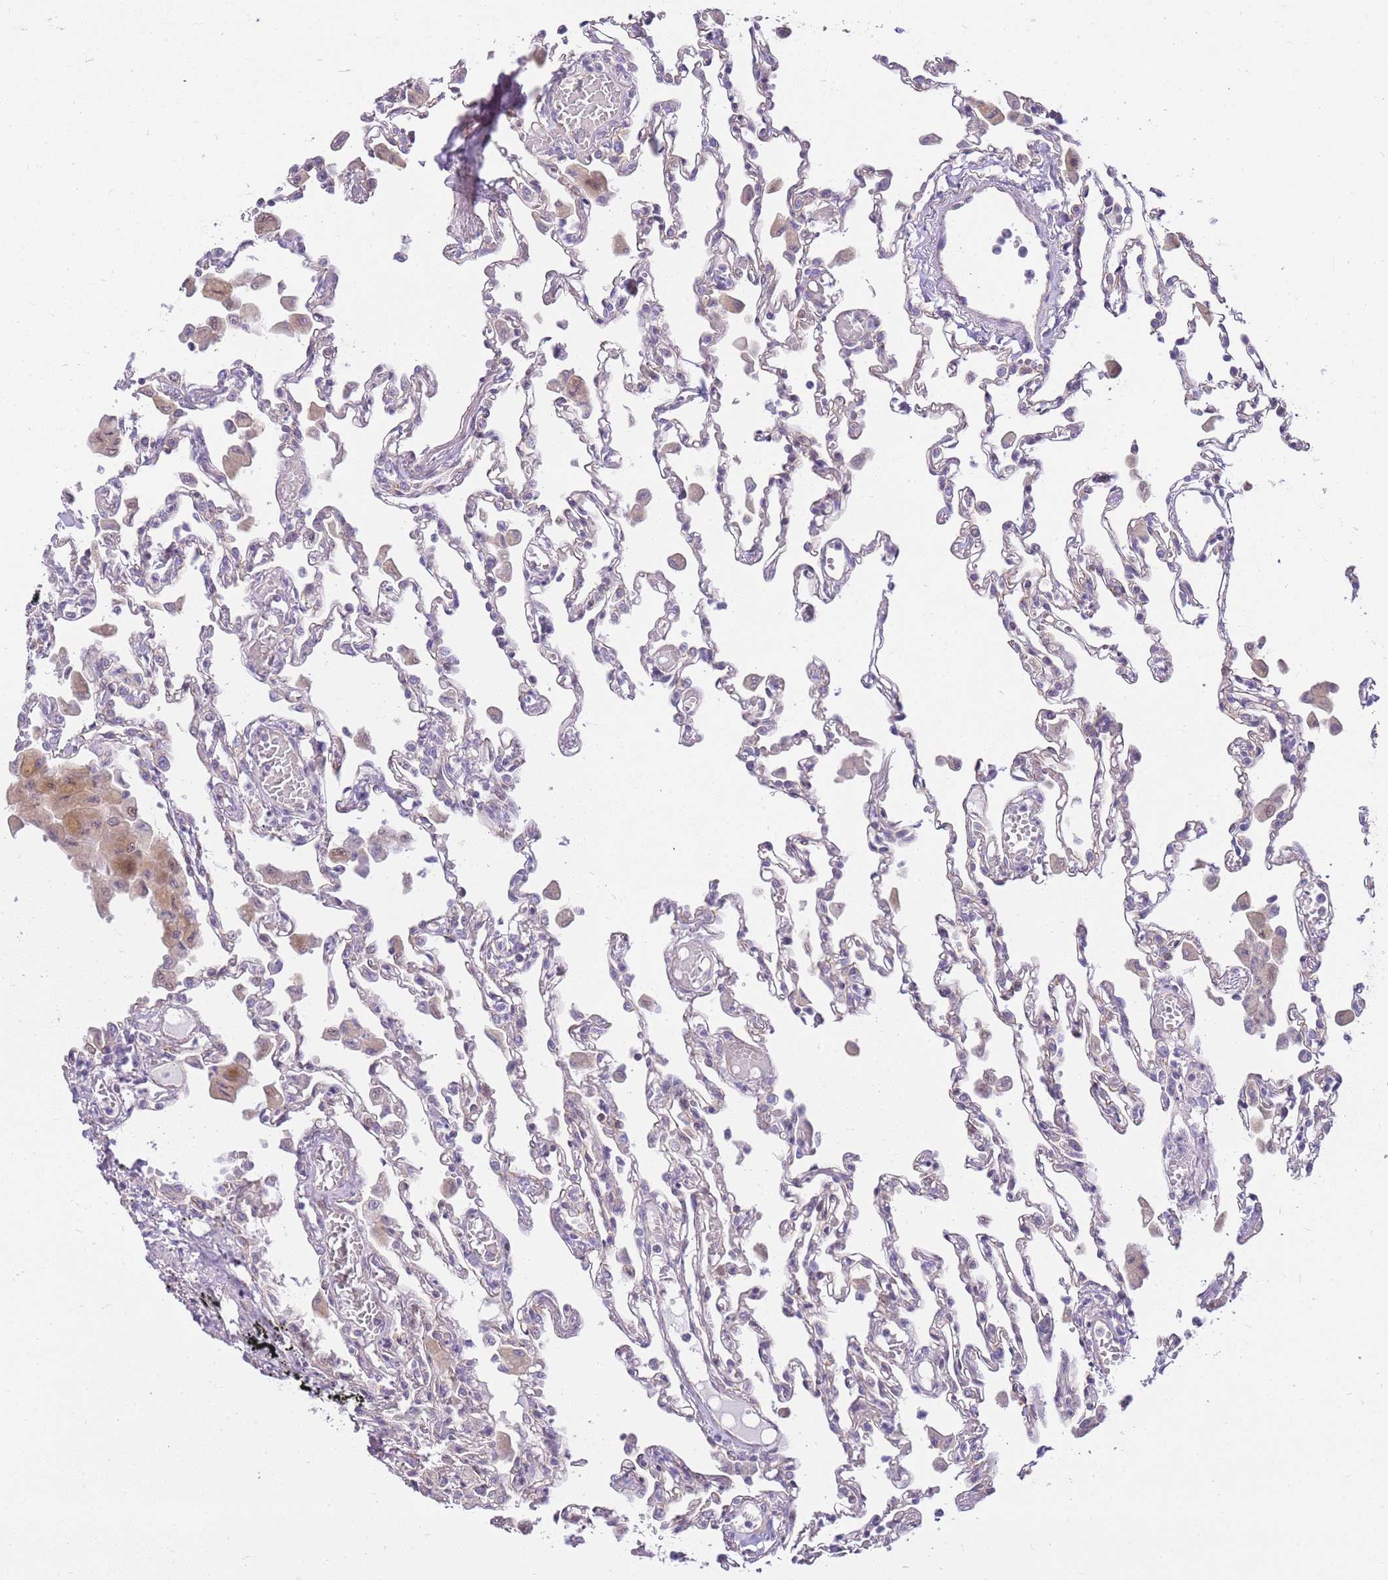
{"staining": {"intensity": "negative", "quantity": "none", "location": "none"}, "tissue": "lung", "cell_type": "Alveolar cells", "image_type": "normal", "snomed": [{"axis": "morphology", "description": "Normal tissue, NOS"}, {"axis": "topography", "description": "Bronchus"}, {"axis": "topography", "description": "Lung"}], "caption": "Immunohistochemical staining of normal lung demonstrates no significant positivity in alveolar cells.", "gene": "CLBA1", "patient": {"sex": "female", "age": 49}}